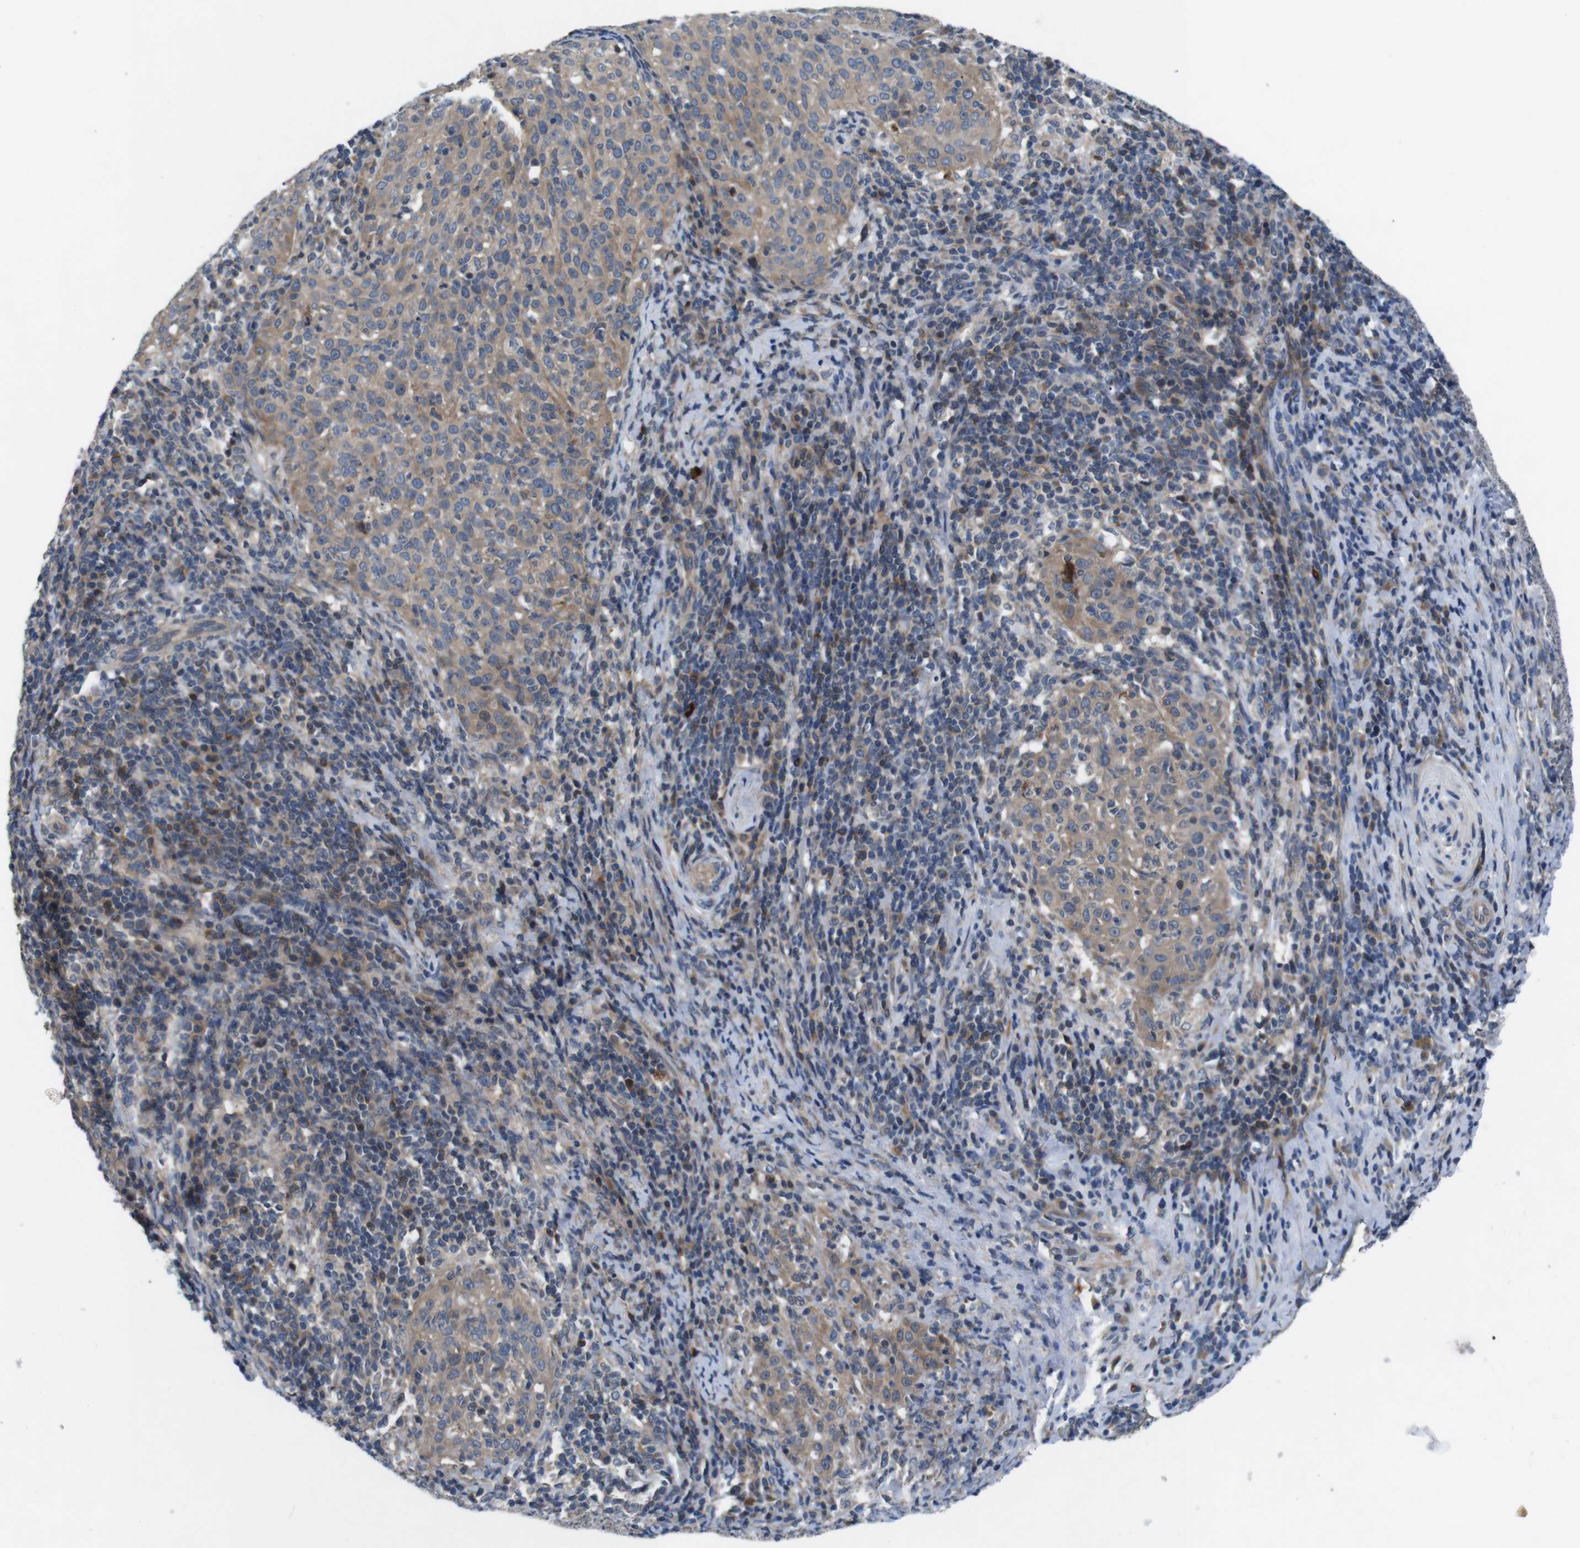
{"staining": {"intensity": "moderate", "quantity": ">75%", "location": "cytoplasmic/membranous"}, "tissue": "cervical cancer", "cell_type": "Tumor cells", "image_type": "cancer", "snomed": [{"axis": "morphology", "description": "Squamous cell carcinoma, NOS"}, {"axis": "topography", "description": "Cervix"}], "caption": "A photomicrograph of human cervical cancer stained for a protein displays moderate cytoplasmic/membranous brown staining in tumor cells.", "gene": "JAK1", "patient": {"sex": "female", "age": 51}}